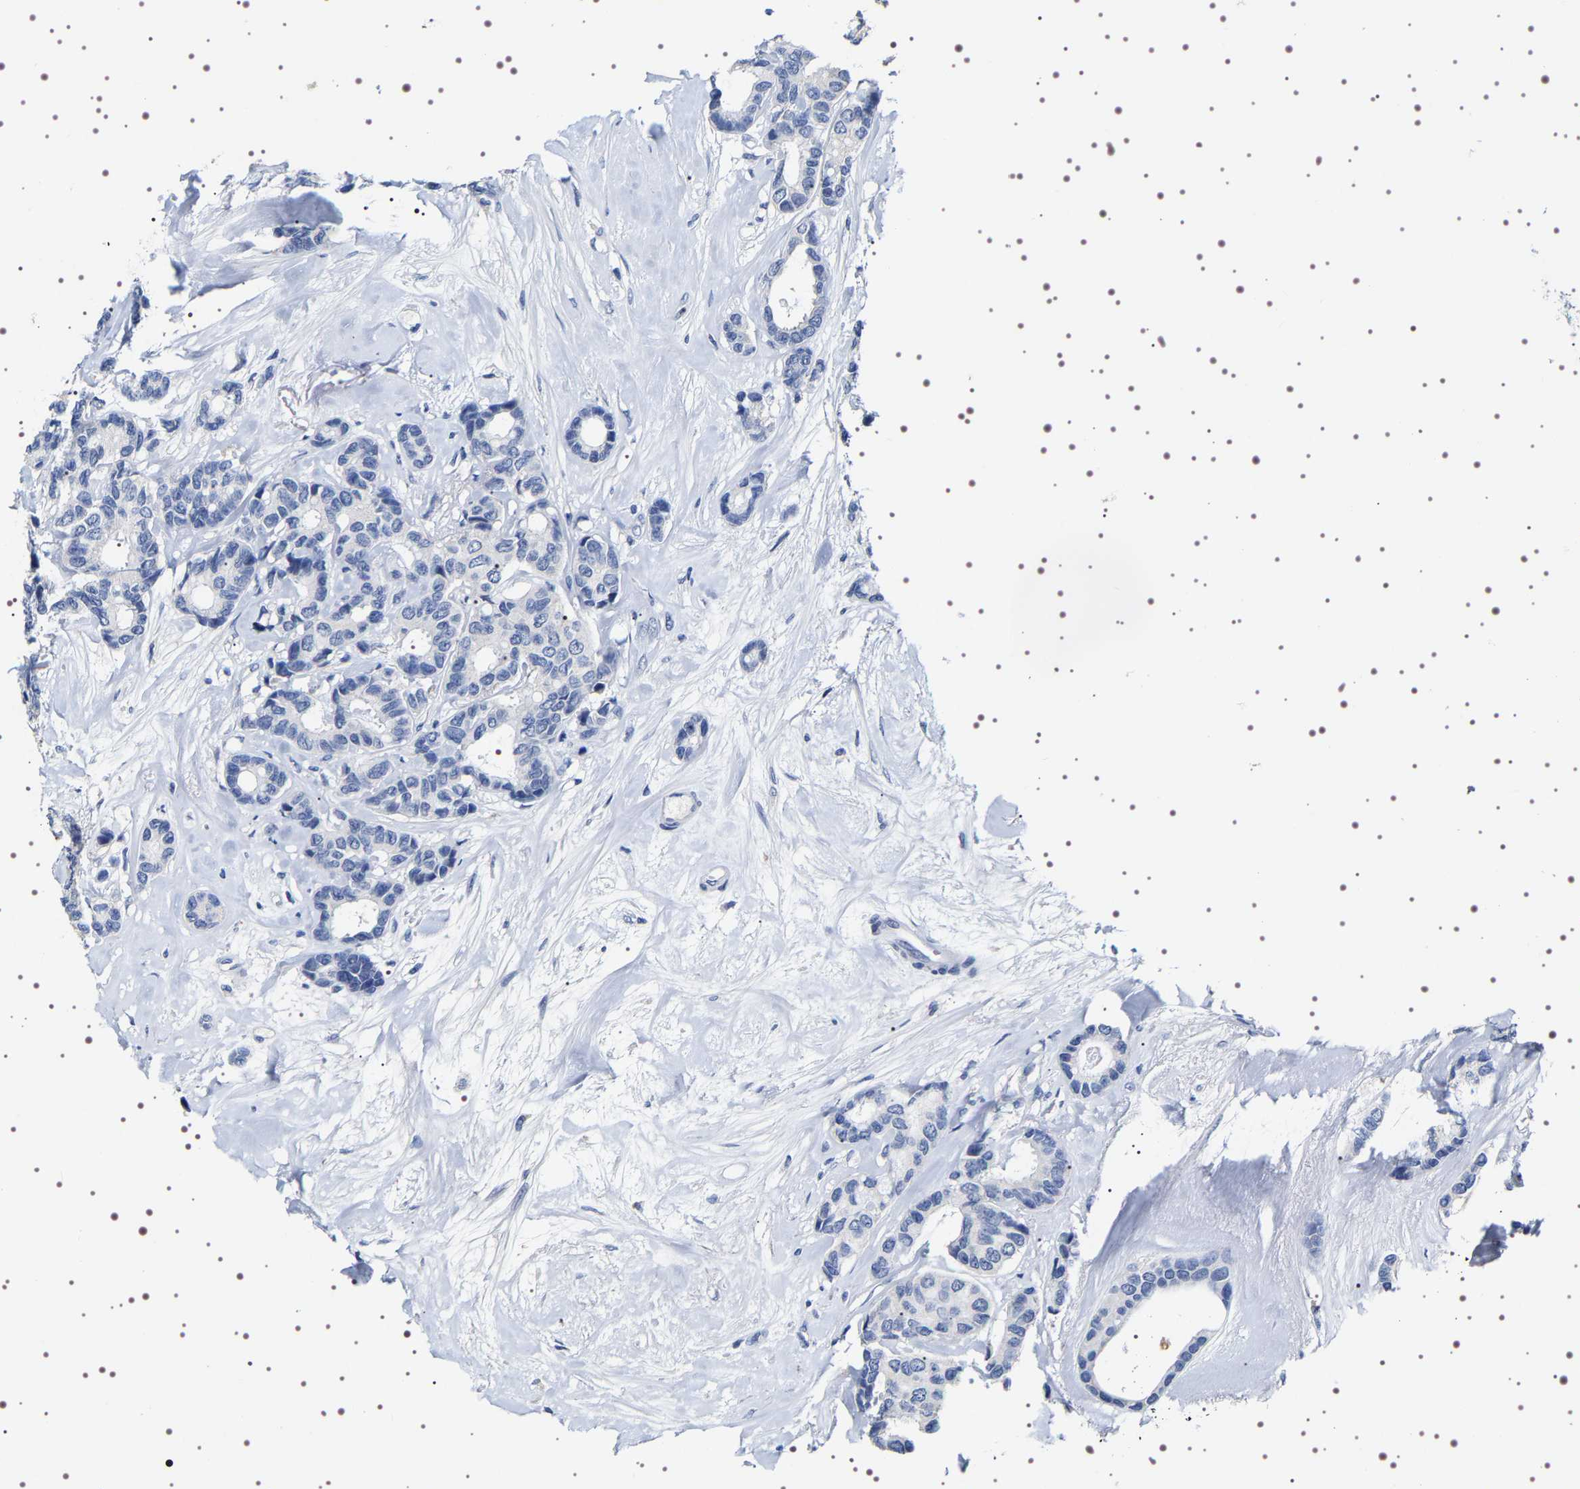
{"staining": {"intensity": "negative", "quantity": "none", "location": "none"}, "tissue": "breast cancer", "cell_type": "Tumor cells", "image_type": "cancer", "snomed": [{"axis": "morphology", "description": "Duct carcinoma"}, {"axis": "topography", "description": "Breast"}], "caption": "Image shows no protein staining in tumor cells of breast cancer tissue.", "gene": "UBQLN3", "patient": {"sex": "female", "age": 87}}